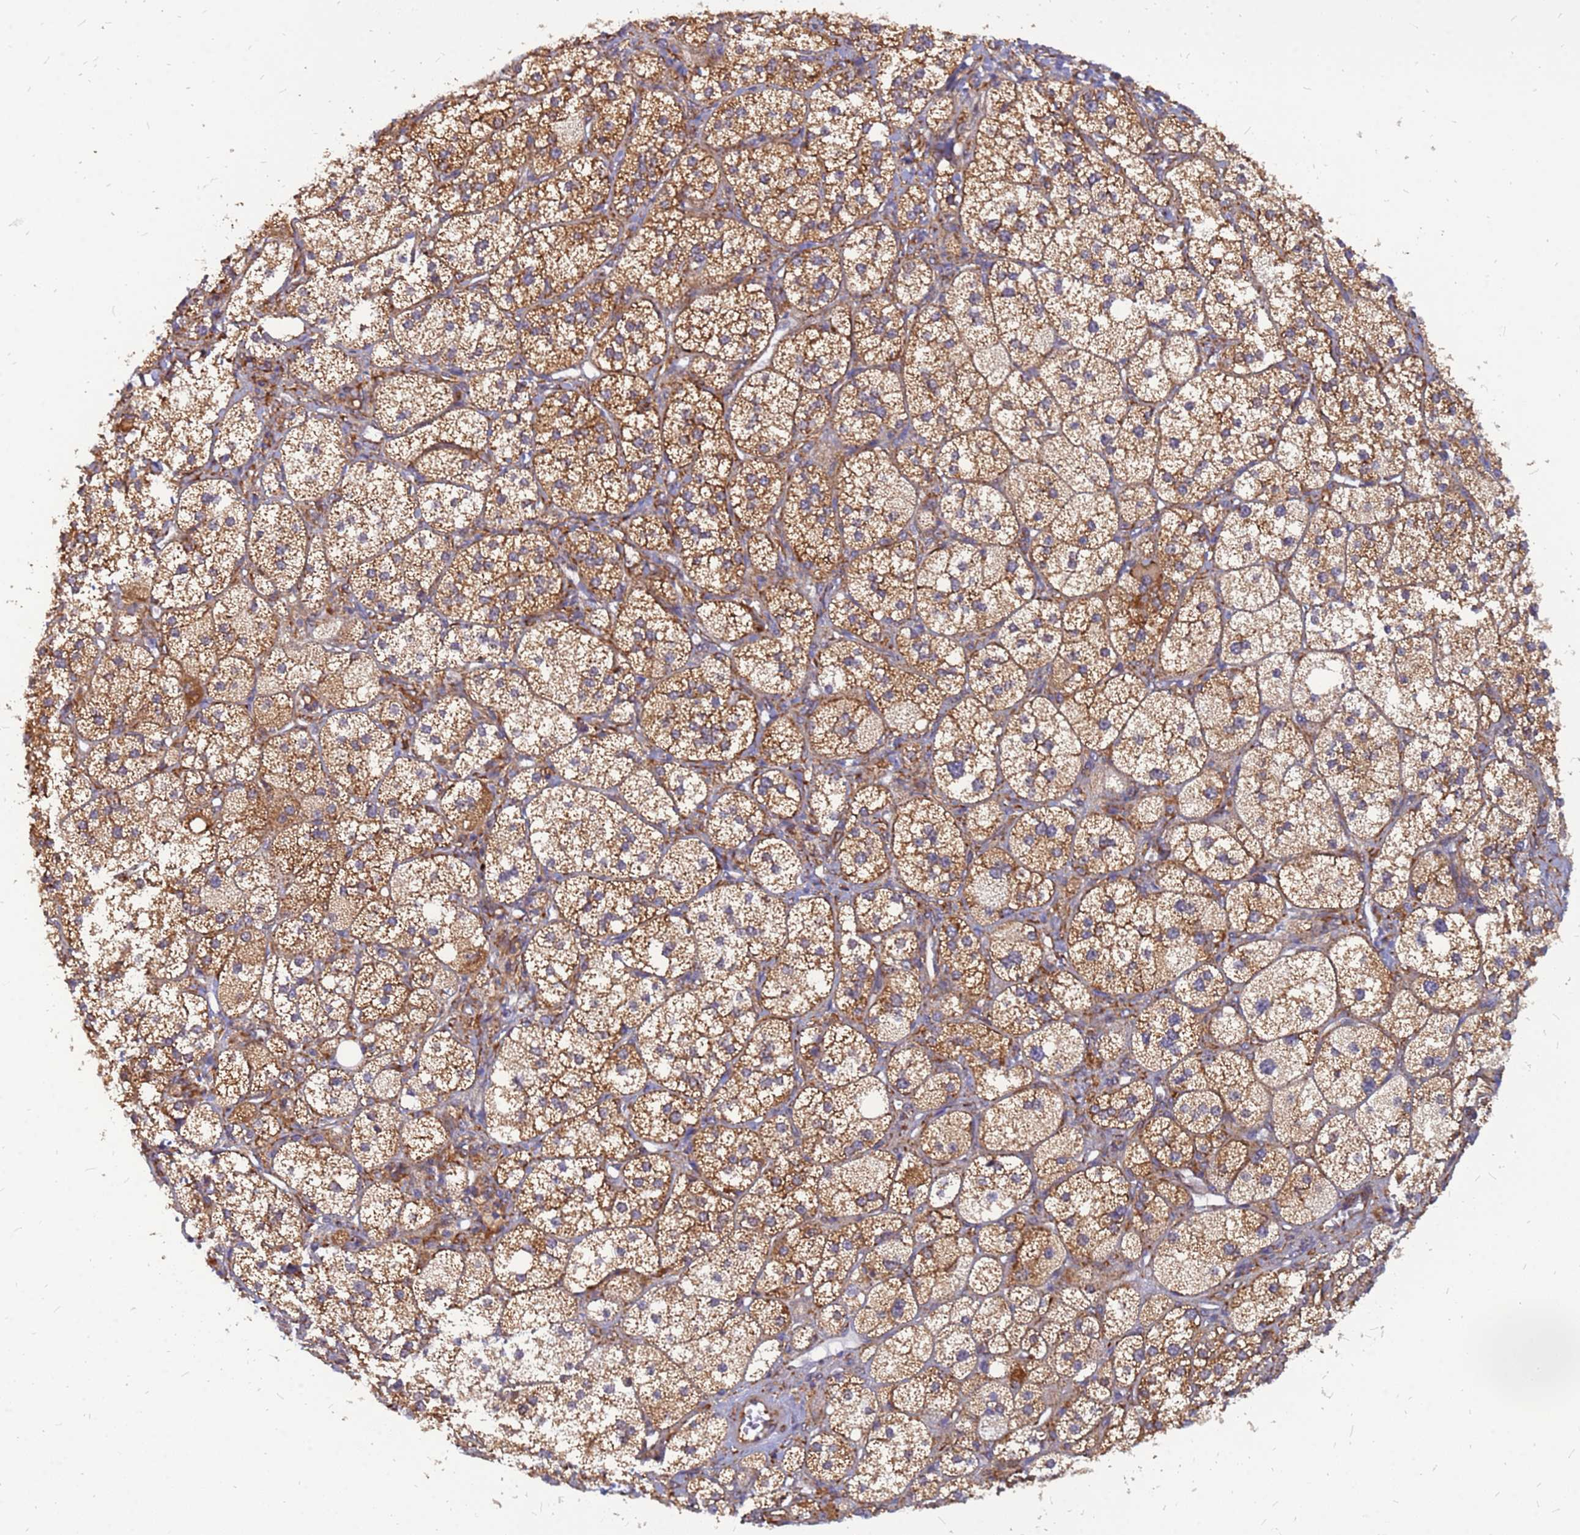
{"staining": {"intensity": "strong", "quantity": ">75%", "location": "cytoplasmic/membranous"}, "tissue": "adrenal gland", "cell_type": "Glandular cells", "image_type": "normal", "snomed": [{"axis": "morphology", "description": "Normal tissue, NOS"}, {"axis": "topography", "description": "Adrenal gland"}], "caption": "Immunohistochemistry (DAB) staining of benign adrenal gland demonstrates strong cytoplasmic/membranous protein expression in about >75% of glandular cells.", "gene": "RPL8", "patient": {"sex": "male", "age": 61}}